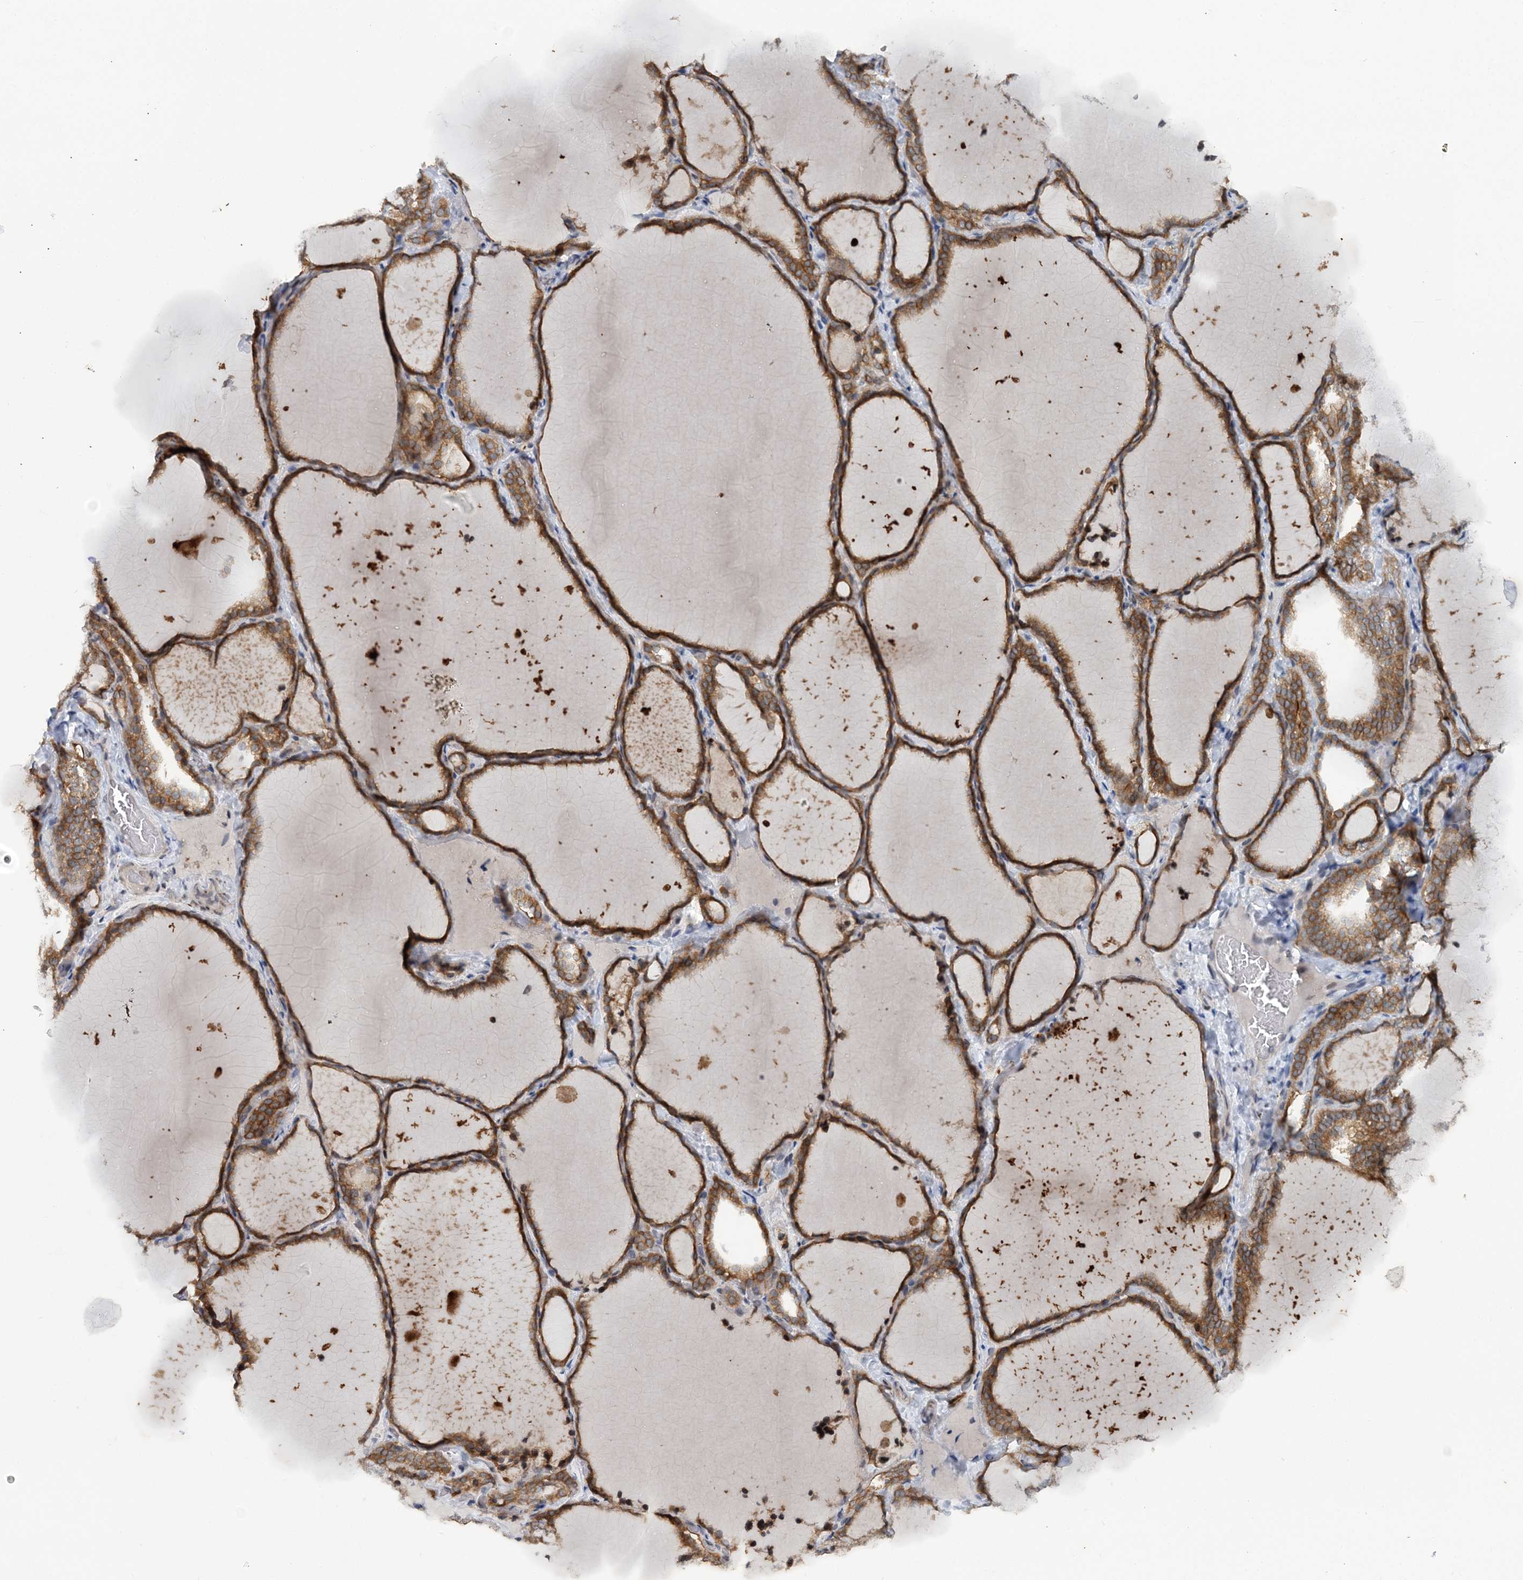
{"staining": {"intensity": "moderate", "quantity": ">75%", "location": "cytoplasmic/membranous"}, "tissue": "thyroid gland", "cell_type": "Glandular cells", "image_type": "normal", "snomed": [{"axis": "morphology", "description": "Normal tissue, NOS"}, {"axis": "topography", "description": "Thyroid gland"}], "caption": "DAB immunohistochemical staining of normal thyroid gland displays moderate cytoplasmic/membranous protein expression in about >75% of glandular cells.", "gene": "HYCC2", "patient": {"sex": "female", "age": 22}}